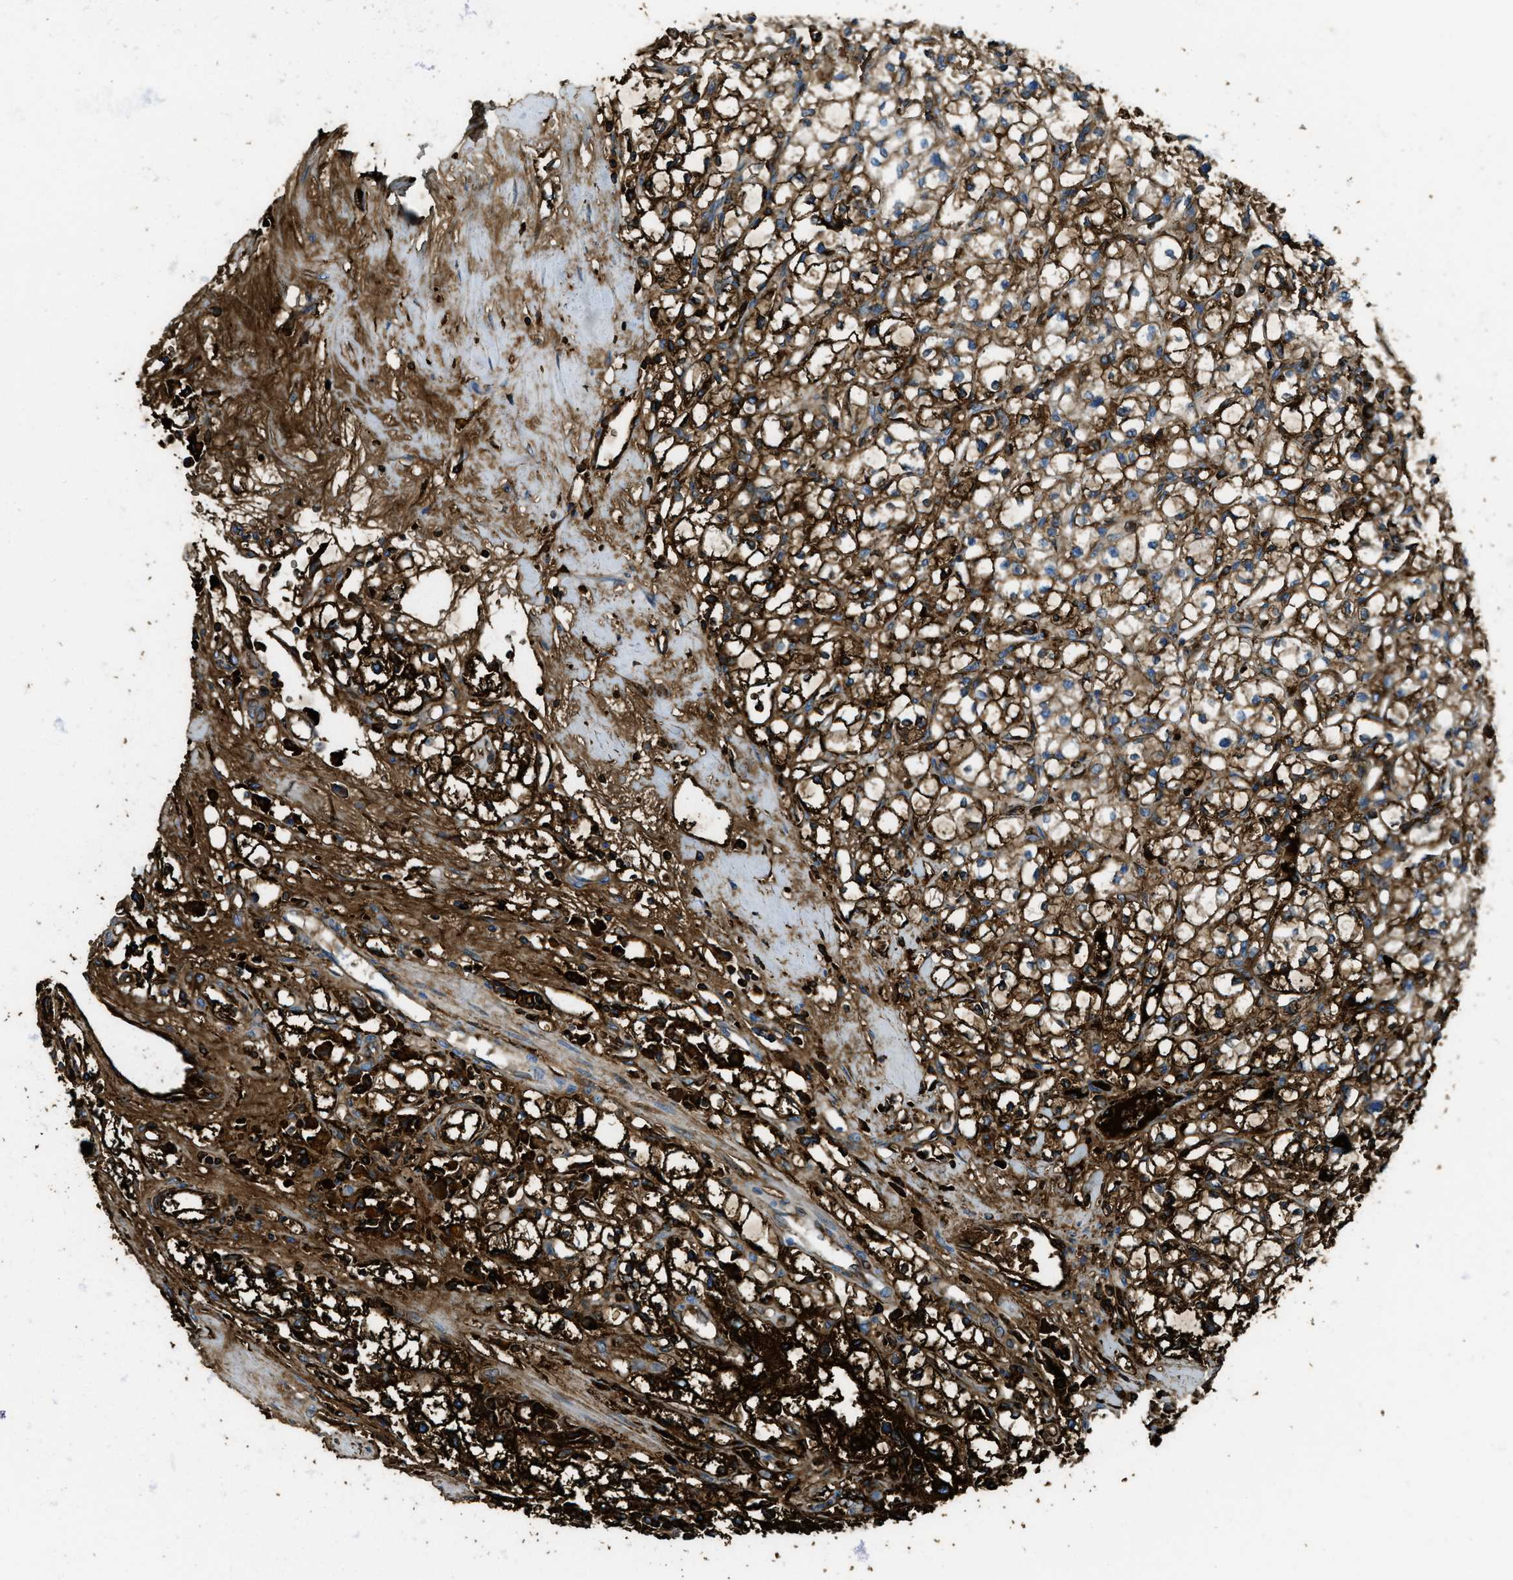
{"staining": {"intensity": "strong", "quantity": ">75%", "location": "cytoplasmic/membranous"}, "tissue": "renal cancer", "cell_type": "Tumor cells", "image_type": "cancer", "snomed": [{"axis": "morphology", "description": "Adenocarcinoma, NOS"}, {"axis": "topography", "description": "Kidney"}], "caption": "Protein staining by immunohistochemistry displays strong cytoplasmic/membranous expression in approximately >75% of tumor cells in renal cancer.", "gene": "TRIM59", "patient": {"sex": "male", "age": 56}}